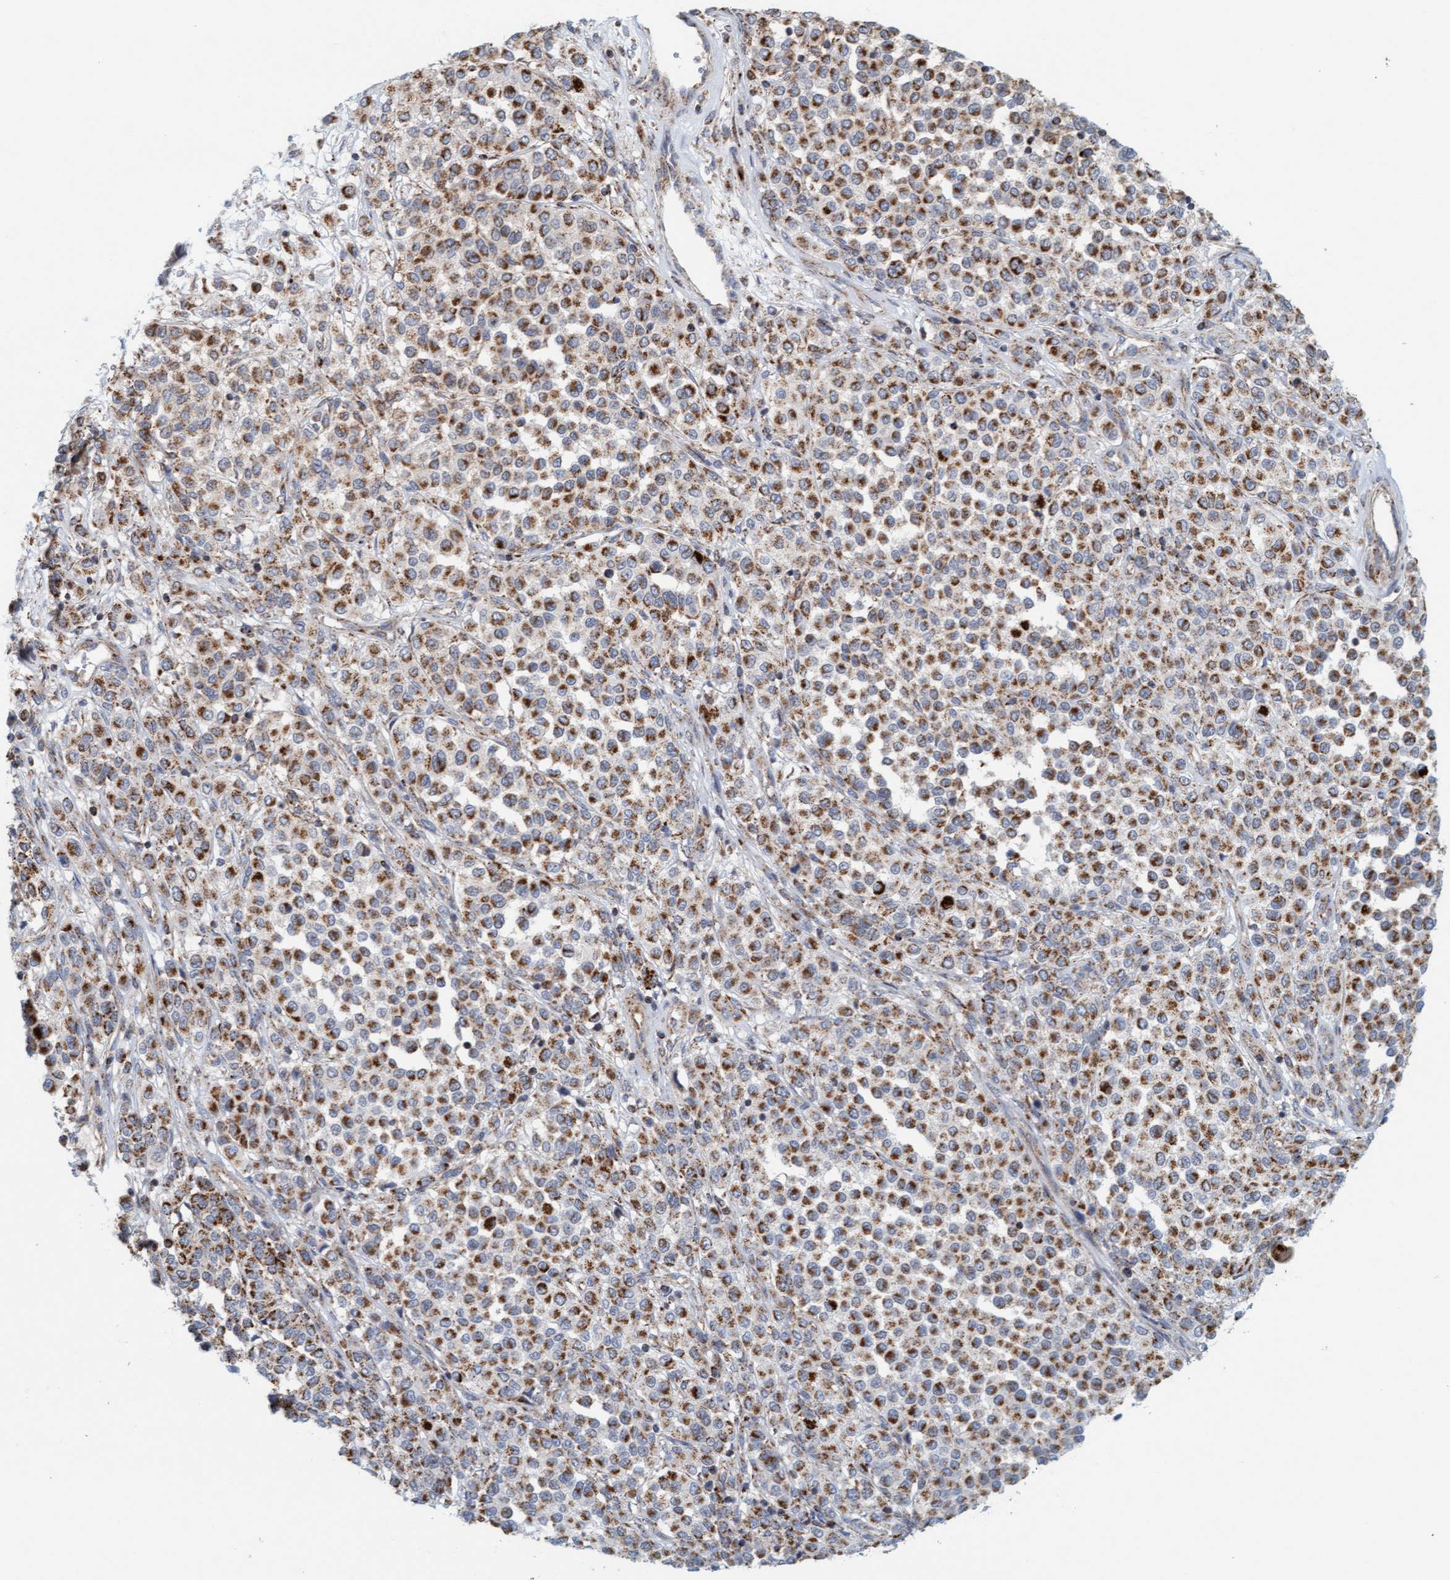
{"staining": {"intensity": "strong", "quantity": ">75%", "location": "cytoplasmic/membranous"}, "tissue": "melanoma", "cell_type": "Tumor cells", "image_type": "cancer", "snomed": [{"axis": "morphology", "description": "Malignant melanoma, Metastatic site"}, {"axis": "topography", "description": "Pancreas"}], "caption": "This micrograph shows immunohistochemistry (IHC) staining of human melanoma, with high strong cytoplasmic/membranous positivity in about >75% of tumor cells.", "gene": "B9D1", "patient": {"sex": "female", "age": 30}}